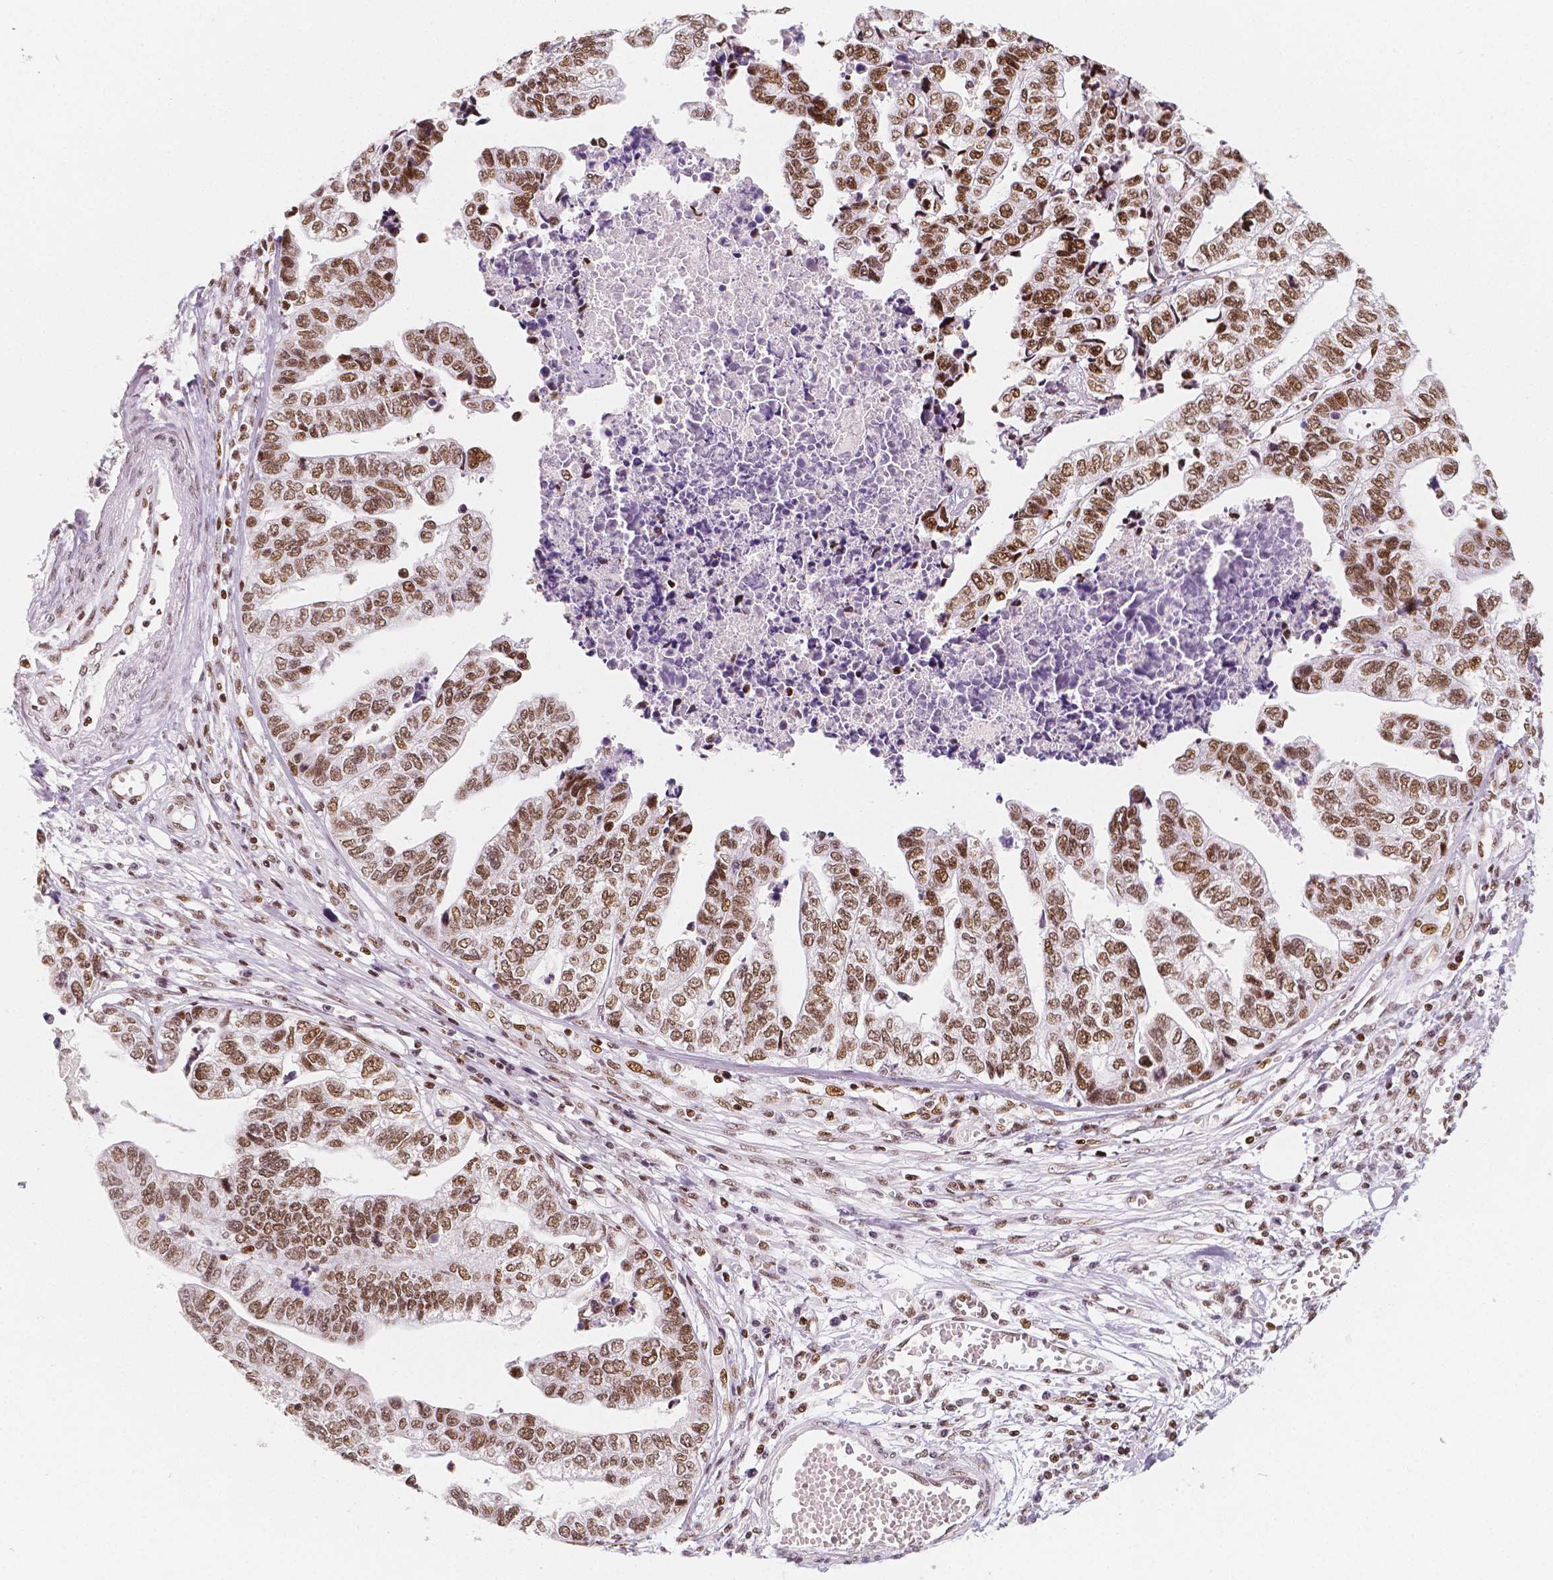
{"staining": {"intensity": "moderate", "quantity": ">75%", "location": "nuclear"}, "tissue": "stomach cancer", "cell_type": "Tumor cells", "image_type": "cancer", "snomed": [{"axis": "morphology", "description": "Adenocarcinoma, NOS"}, {"axis": "topography", "description": "Stomach, upper"}], "caption": "Moderate nuclear staining for a protein is identified in about >75% of tumor cells of stomach cancer using IHC.", "gene": "HDAC1", "patient": {"sex": "female", "age": 67}}